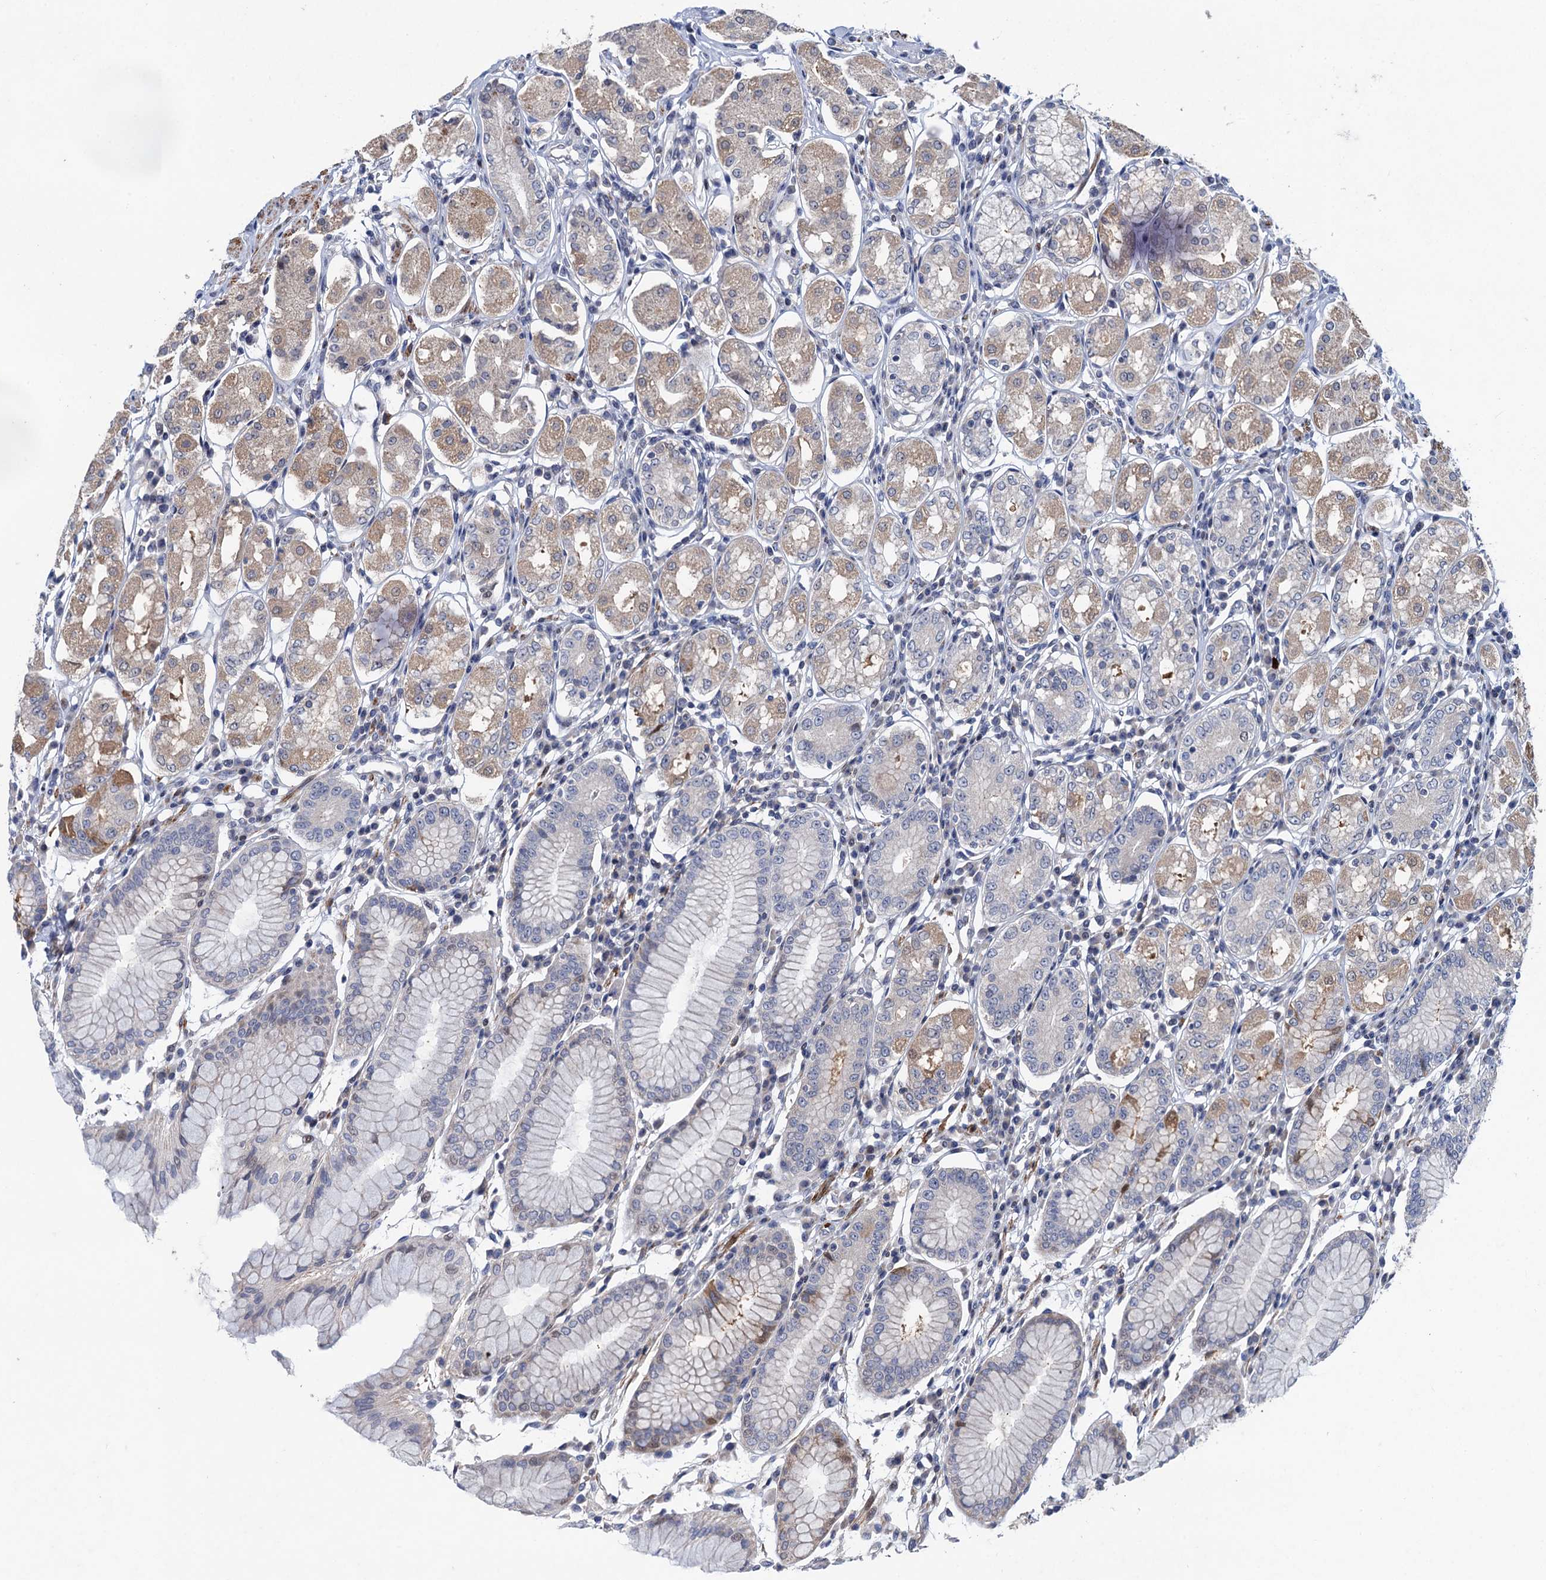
{"staining": {"intensity": "weak", "quantity": "25%-75%", "location": "cytoplasmic/membranous"}, "tissue": "stomach", "cell_type": "Glandular cells", "image_type": "normal", "snomed": [{"axis": "morphology", "description": "Normal tissue, NOS"}, {"axis": "topography", "description": "Stomach"}, {"axis": "topography", "description": "Stomach, lower"}], "caption": "Protein expression analysis of benign human stomach reveals weak cytoplasmic/membranous positivity in approximately 25%-75% of glandular cells. (DAB = brown stain, brightfield microscopy at high magnification).", "gene": "ESYT3", "patient": {"sex": "female", "age": 56}}